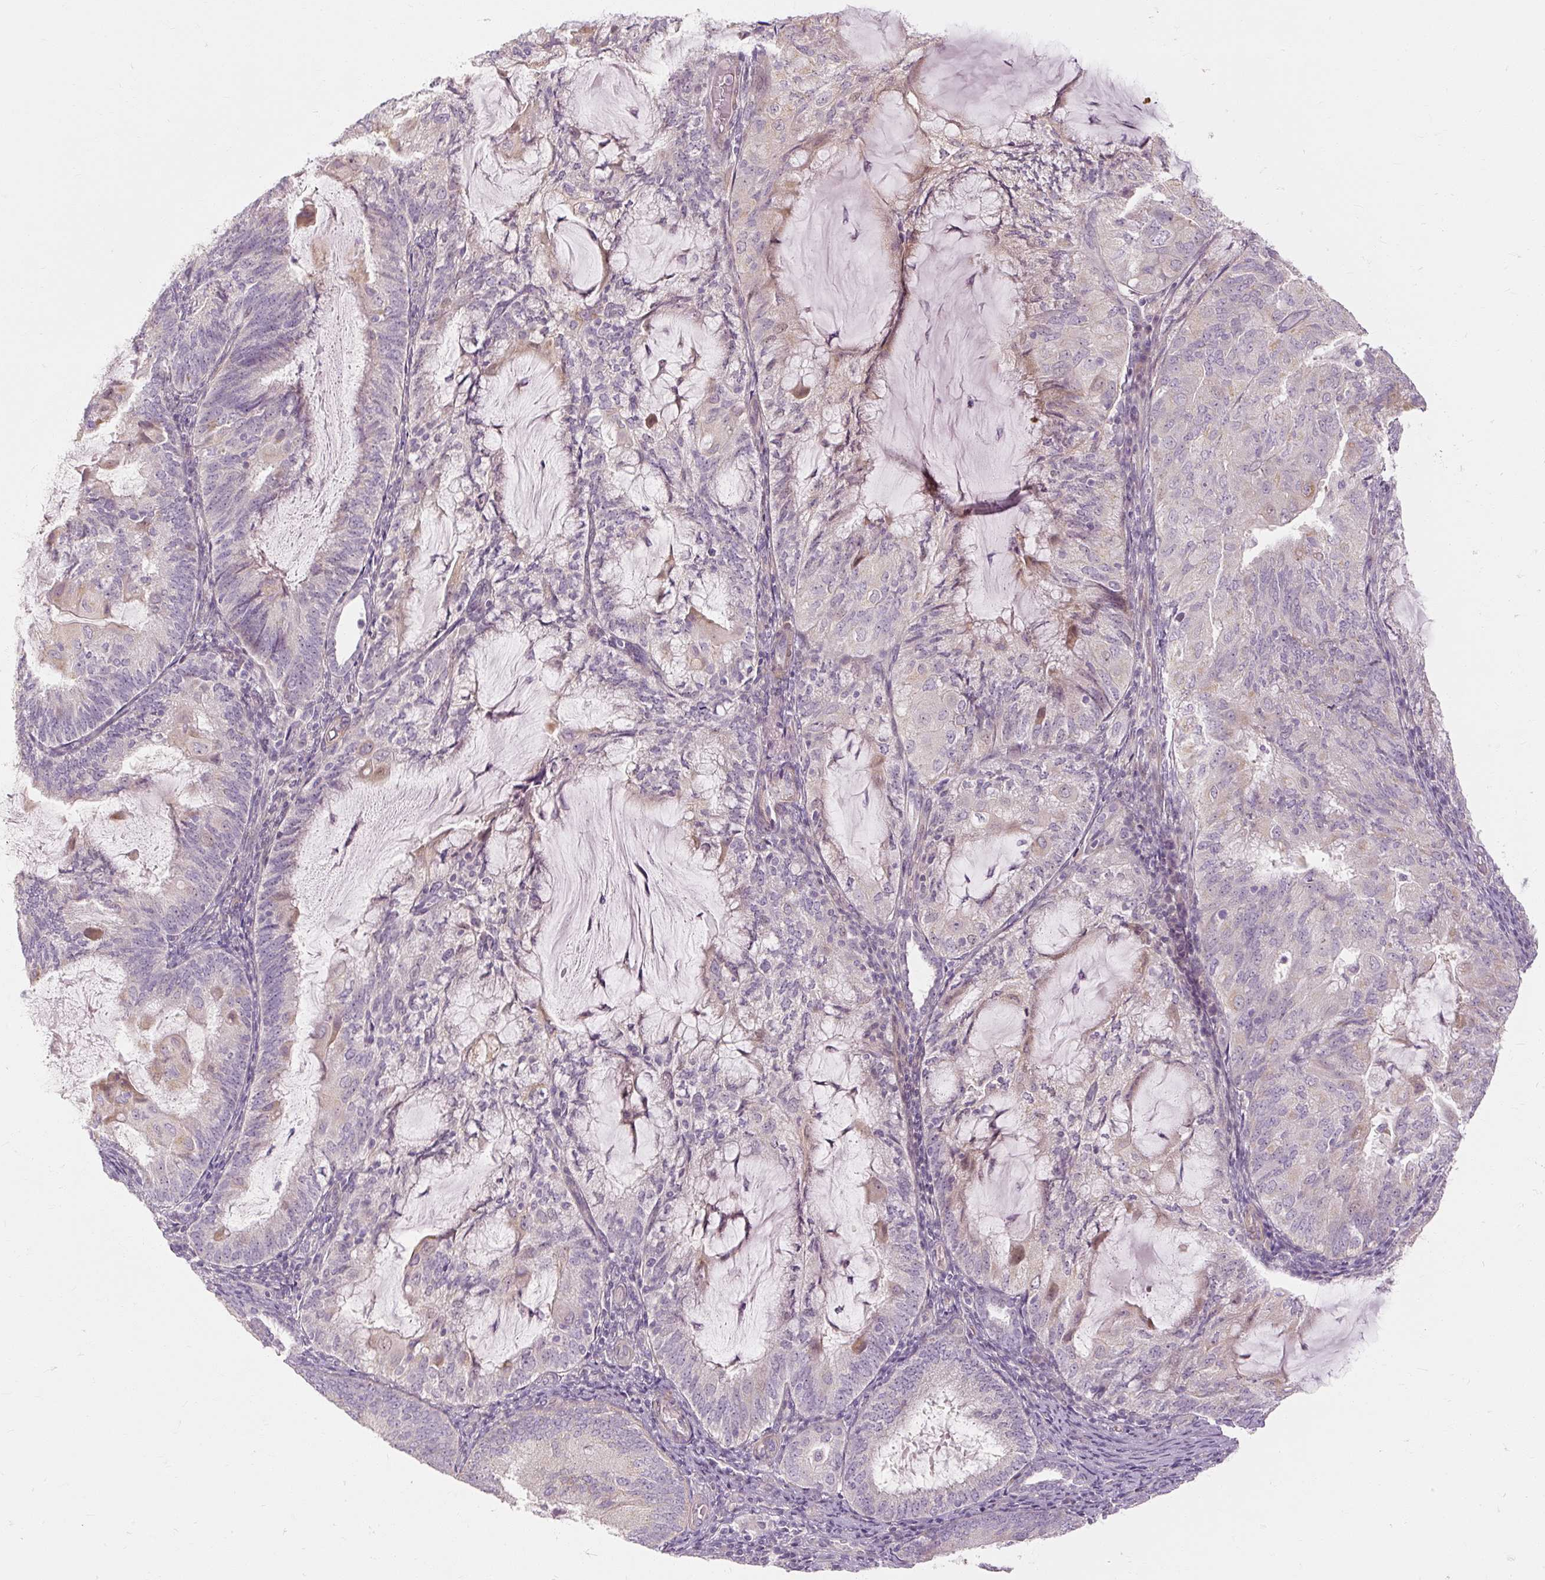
{"staining": {"intensity": "weak", "quantity": "<25%", "location": "cytoplasmic/membranous"}, "tissue": "endometrial cancer", "cell_type": "Tumor cells", "image_type": "cancer", "snomed": [{"axis": "morphology", "description": "Adenocarcinoma, NOS"}, {"axis": "topography", "description": "Endometrium"}], "caption": "Immunohistochemical staining of endometrial cancer exhibits no significant expression in tumor cells.", "gene": "CAPN3", "patient": {"sex": "female", "age": 81}}